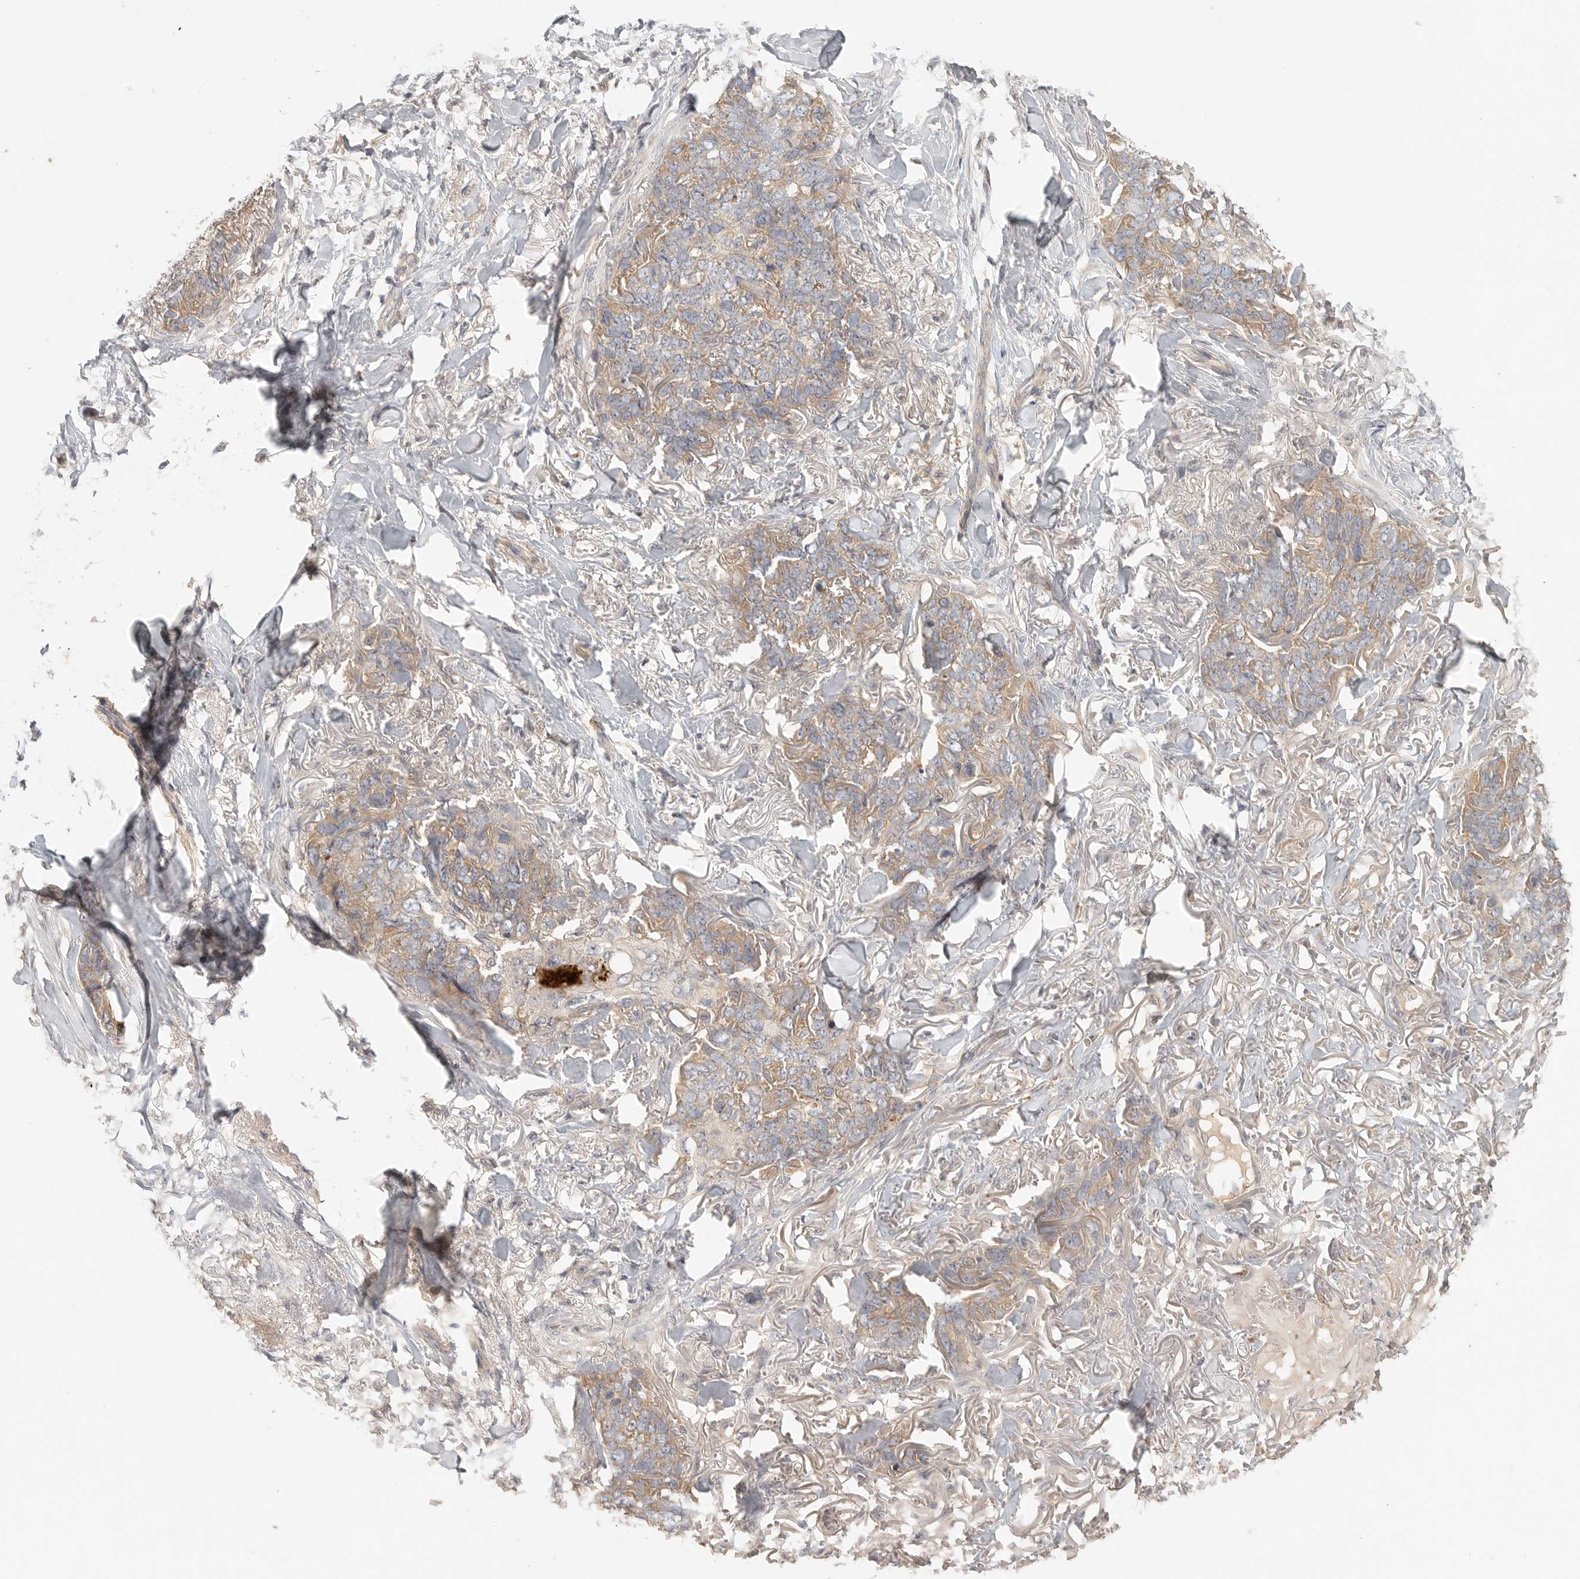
{"staining": {"intensity": "weak", "quantity": ">75%", "location": "cytoplasmic/membranous"}, "tissue": "skin cancer", "cell_type": "Tumor cells", "image_type": "cancer", "snomed": [{"axis": "morphology", "description": "Normal tissue, NOS"}, {"axis": "morphology", "description": "Basal cell carcinoma"}, {"axis": "topography", "description": "Skin"}], "caption": "Protein expression analysis of basal cell carcinoma (skin) shows weak cytoplasmic/membranous positivity in about >75% of tumor cells. Immunohistochemistry stains the protein of interest in brown and the nuclei are stained blue.", "gene": "HDAC6", "patient": {"sex": "male", "age": 77}}